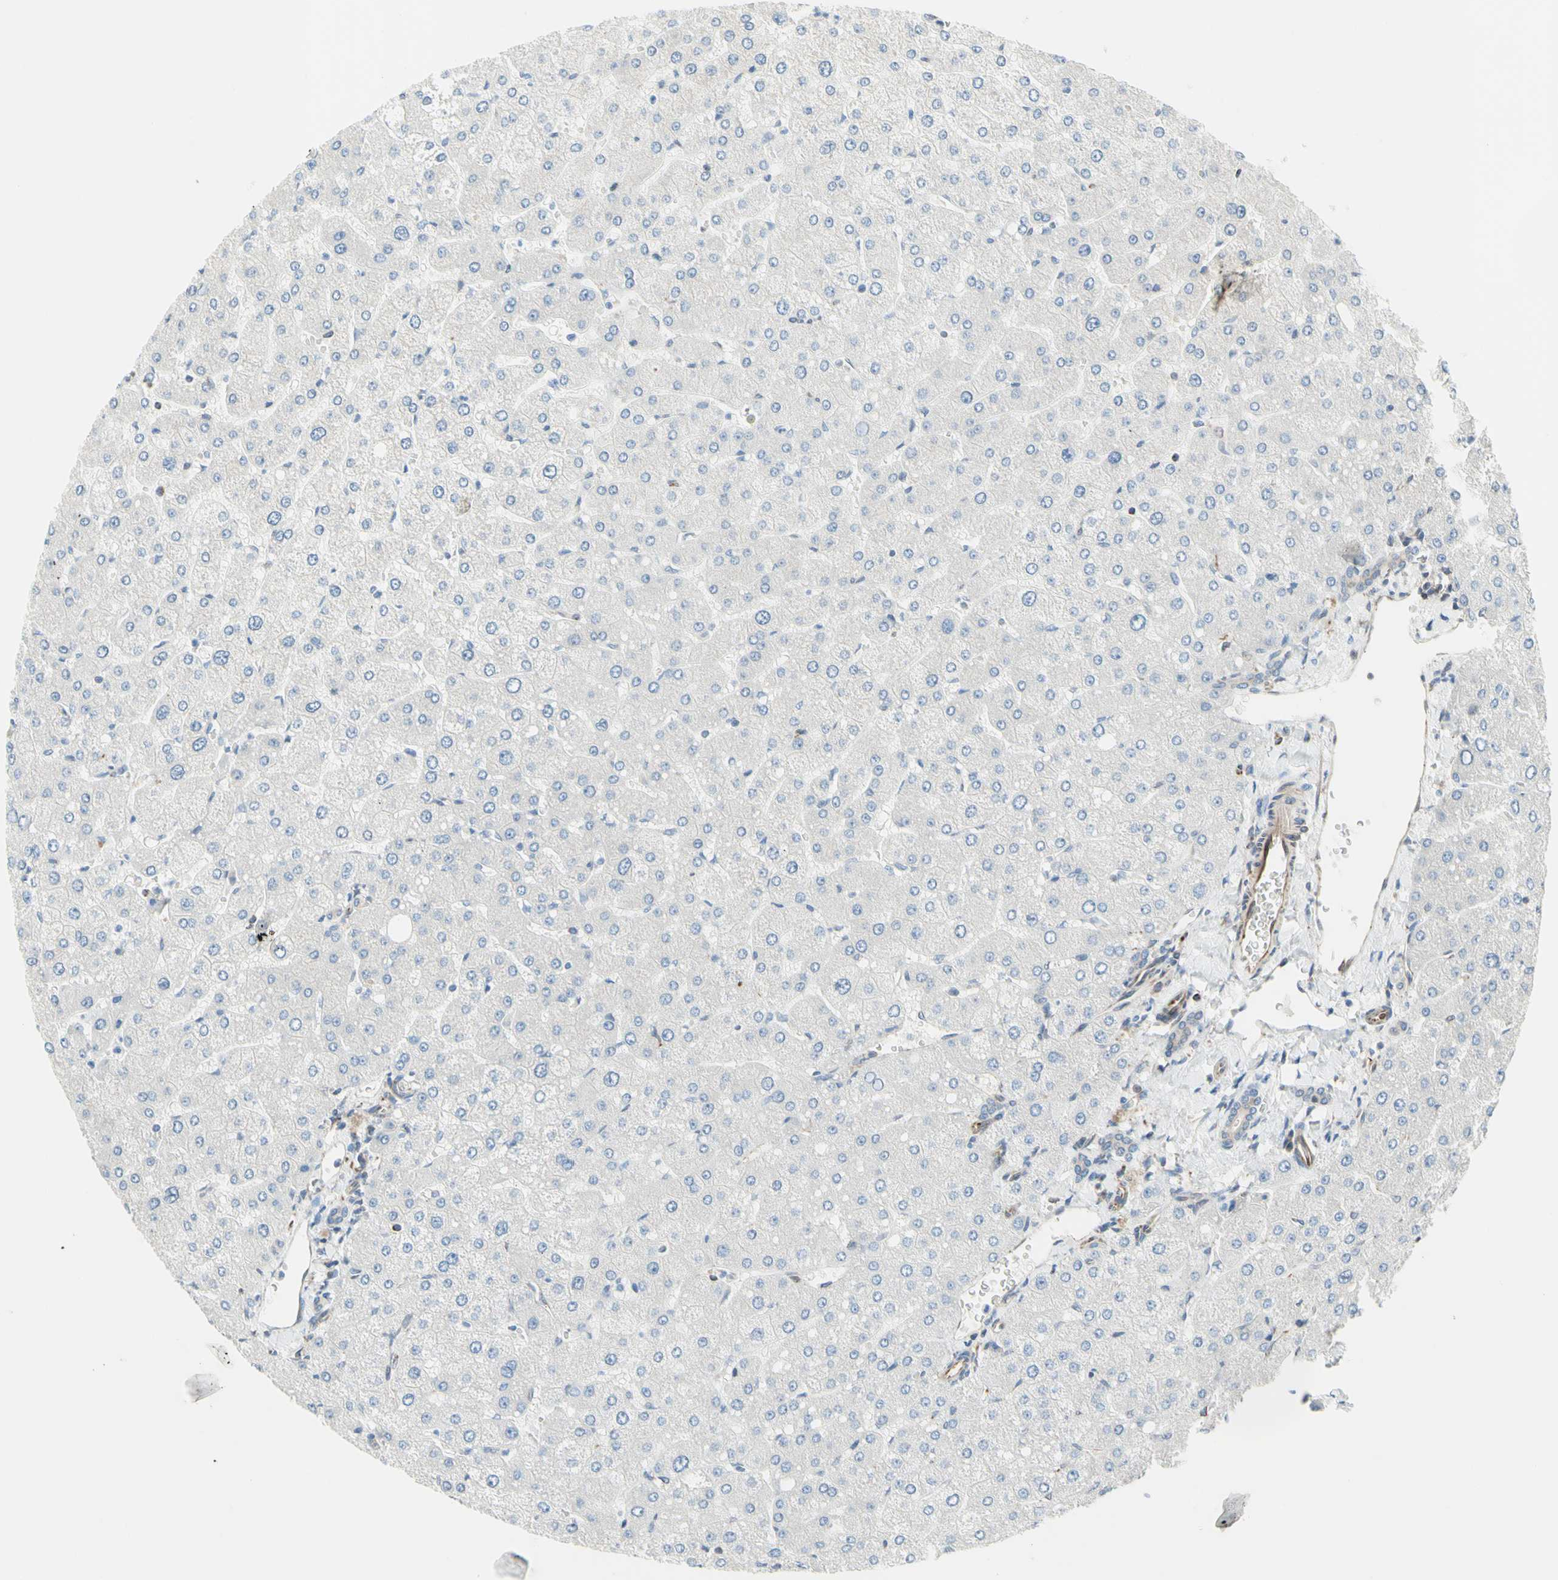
{"staining": {"intensity": "weak", "quantity": ">75%", "location": "cytoplasmic/membranous"}, "tissue": "liver", "cell_type": "Cholangiocytes", "image_type": "normal", "snomed": [{"axis": "morphology", "description": "Normal tissue, NOS"}, {"axis": "topography", "description": "Liver"}], "caption": "An IHC micrograph of normal tissue is shown. Protein staining in brown shows weak cytoplasmic/membranous positivity in liver within cholangiocytes.", "gene": "TRAF2", "patient": {"sex": "male", "age": 55}}